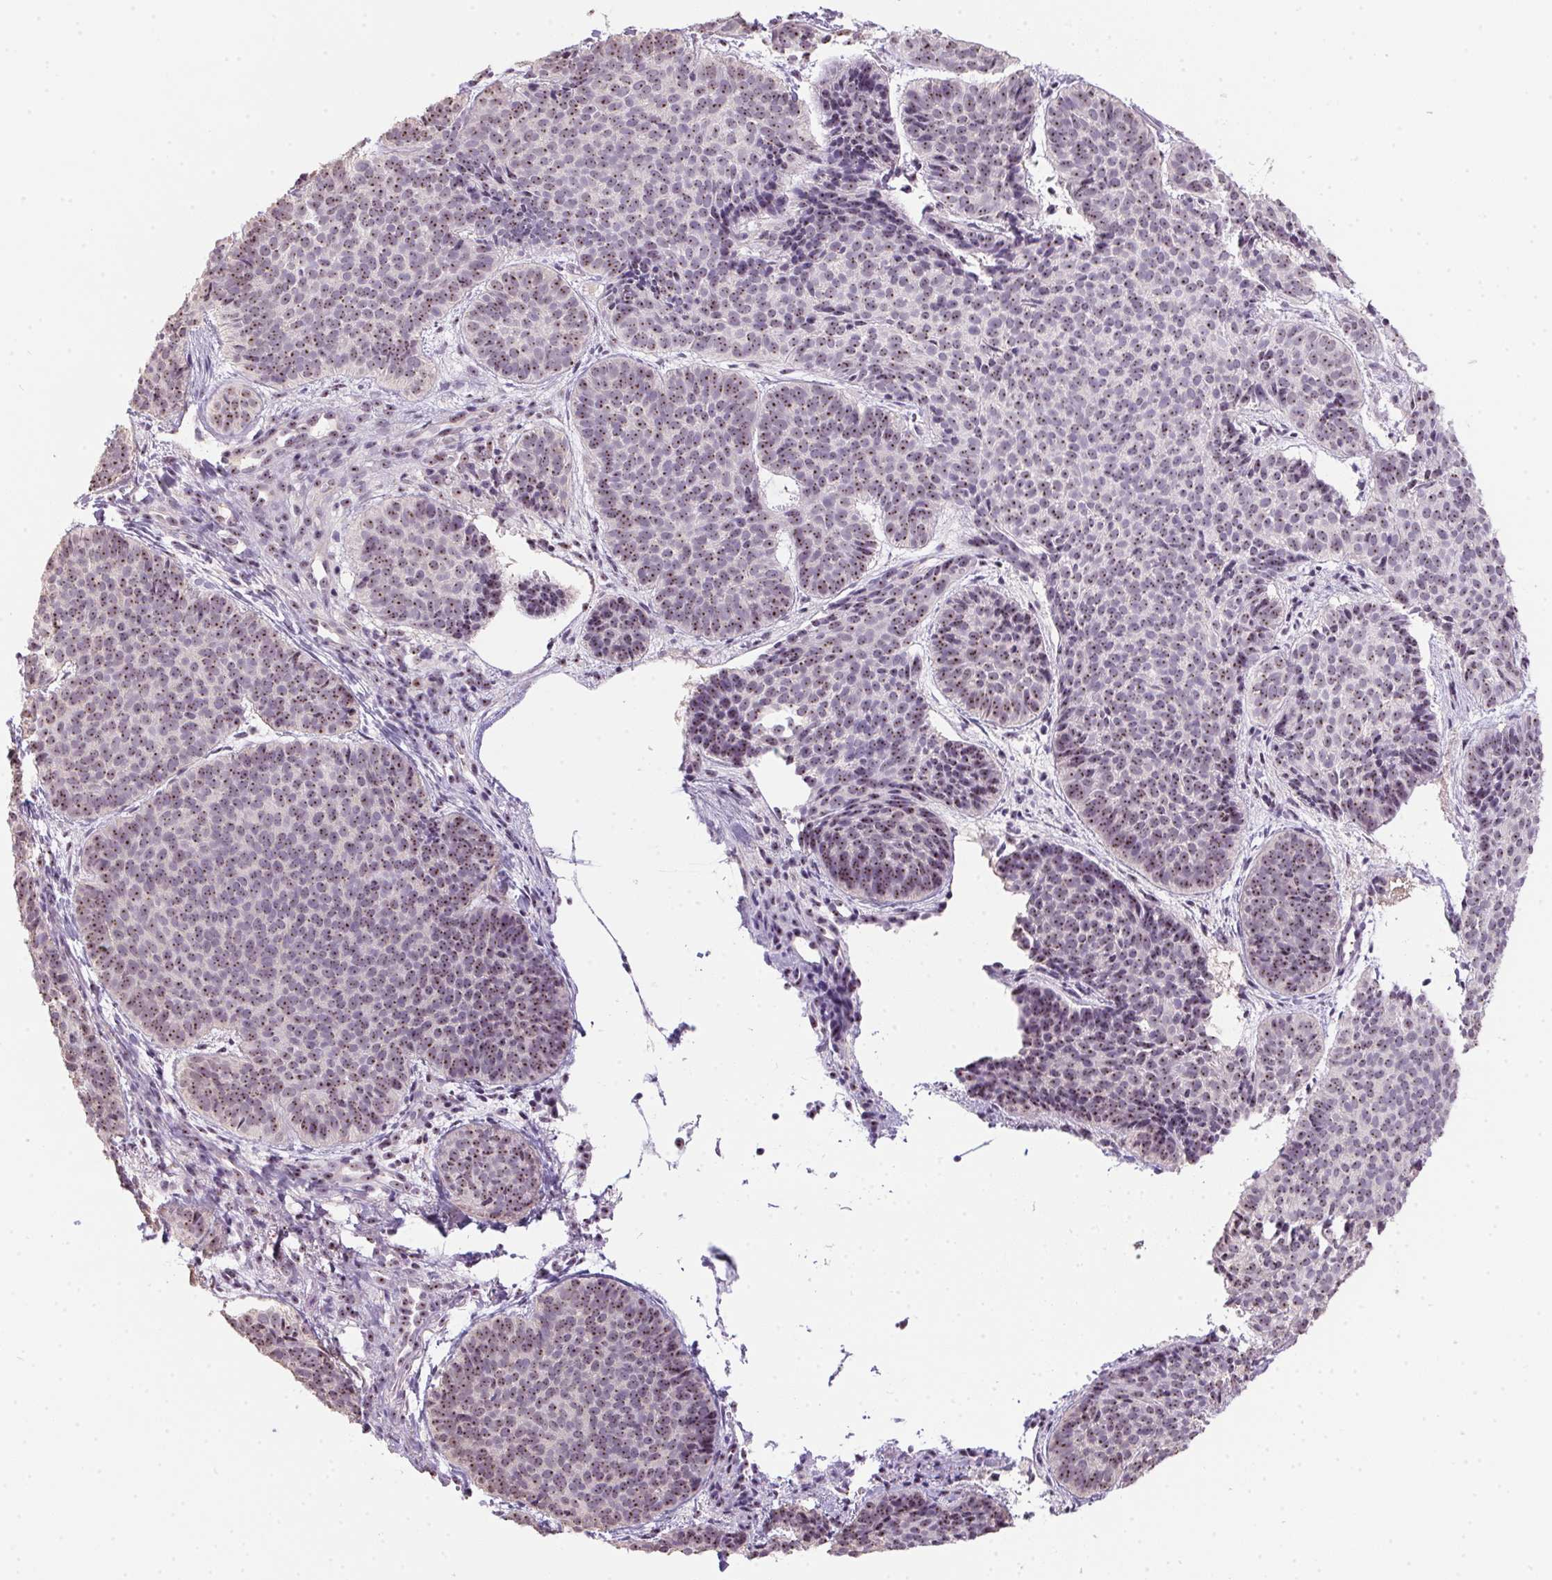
{"staining": {"intensity": "moderate", "quantity": ">75%", "location": "nuclear"}, "tissue": "skin cancer", "cell_type": "Tumor cells", "image_type": "cancer", "snomed": [{"axis": "morphology", "description": "Basal cell carcinoma"}, {"axis": "topography", "description": "Skin"}], "caption": "Immunohistochemical staining of human skin cancer reveals medium levels of moderate nuclear staining in approximately >75% of tumor cells.", "gene": "BATF2", "patient": {"sex": "male", "age": 57}}